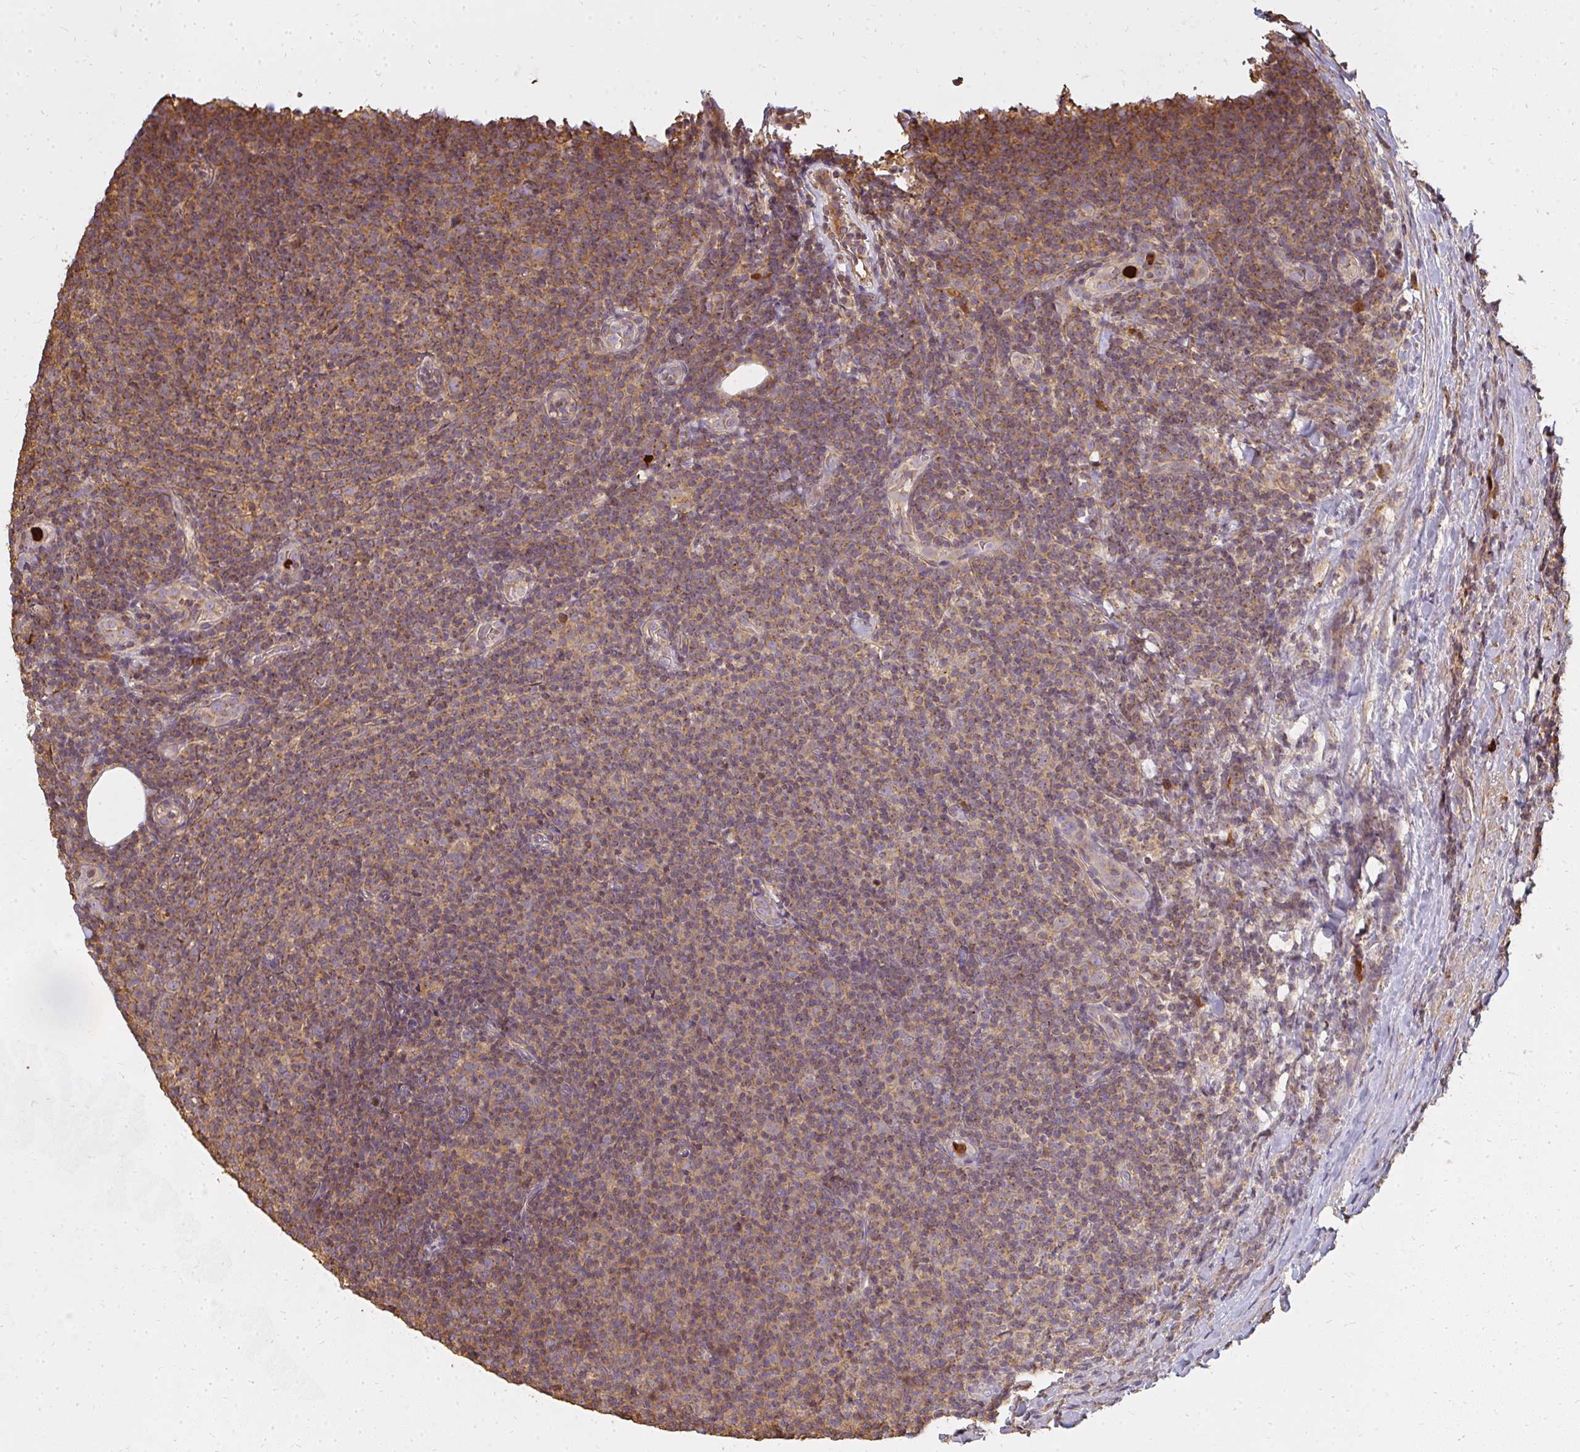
{"staining": {"intensity": "moderate", "quantity": ">75%", "location": "cytoplasmic/membranous"}, "tissue": "lymphoma", "cell_type": "Tumor cells", "image_type": "cancer", "snomed": [{"axis": "morphology", "description": "Malignant lymphoma, non-Hodgkin's type, Low grade"}, {"axis": "topography", "description": "Lymph node"}], "caption": "Immunohistochemistry (IHC) of lymphoma exhibits medium levels of moderate cytoplasmic/membranous staining in about >75% of tumor cells. The staining was performed using DAB (3,3'-diaminobenzidine) to visualize the protein expression in brown, while the nuclei were stained in blue with hematoxylin (Magnification: 20x).", "gene": "CNTRL", "patient": {"sex": "male", "age": 66}}